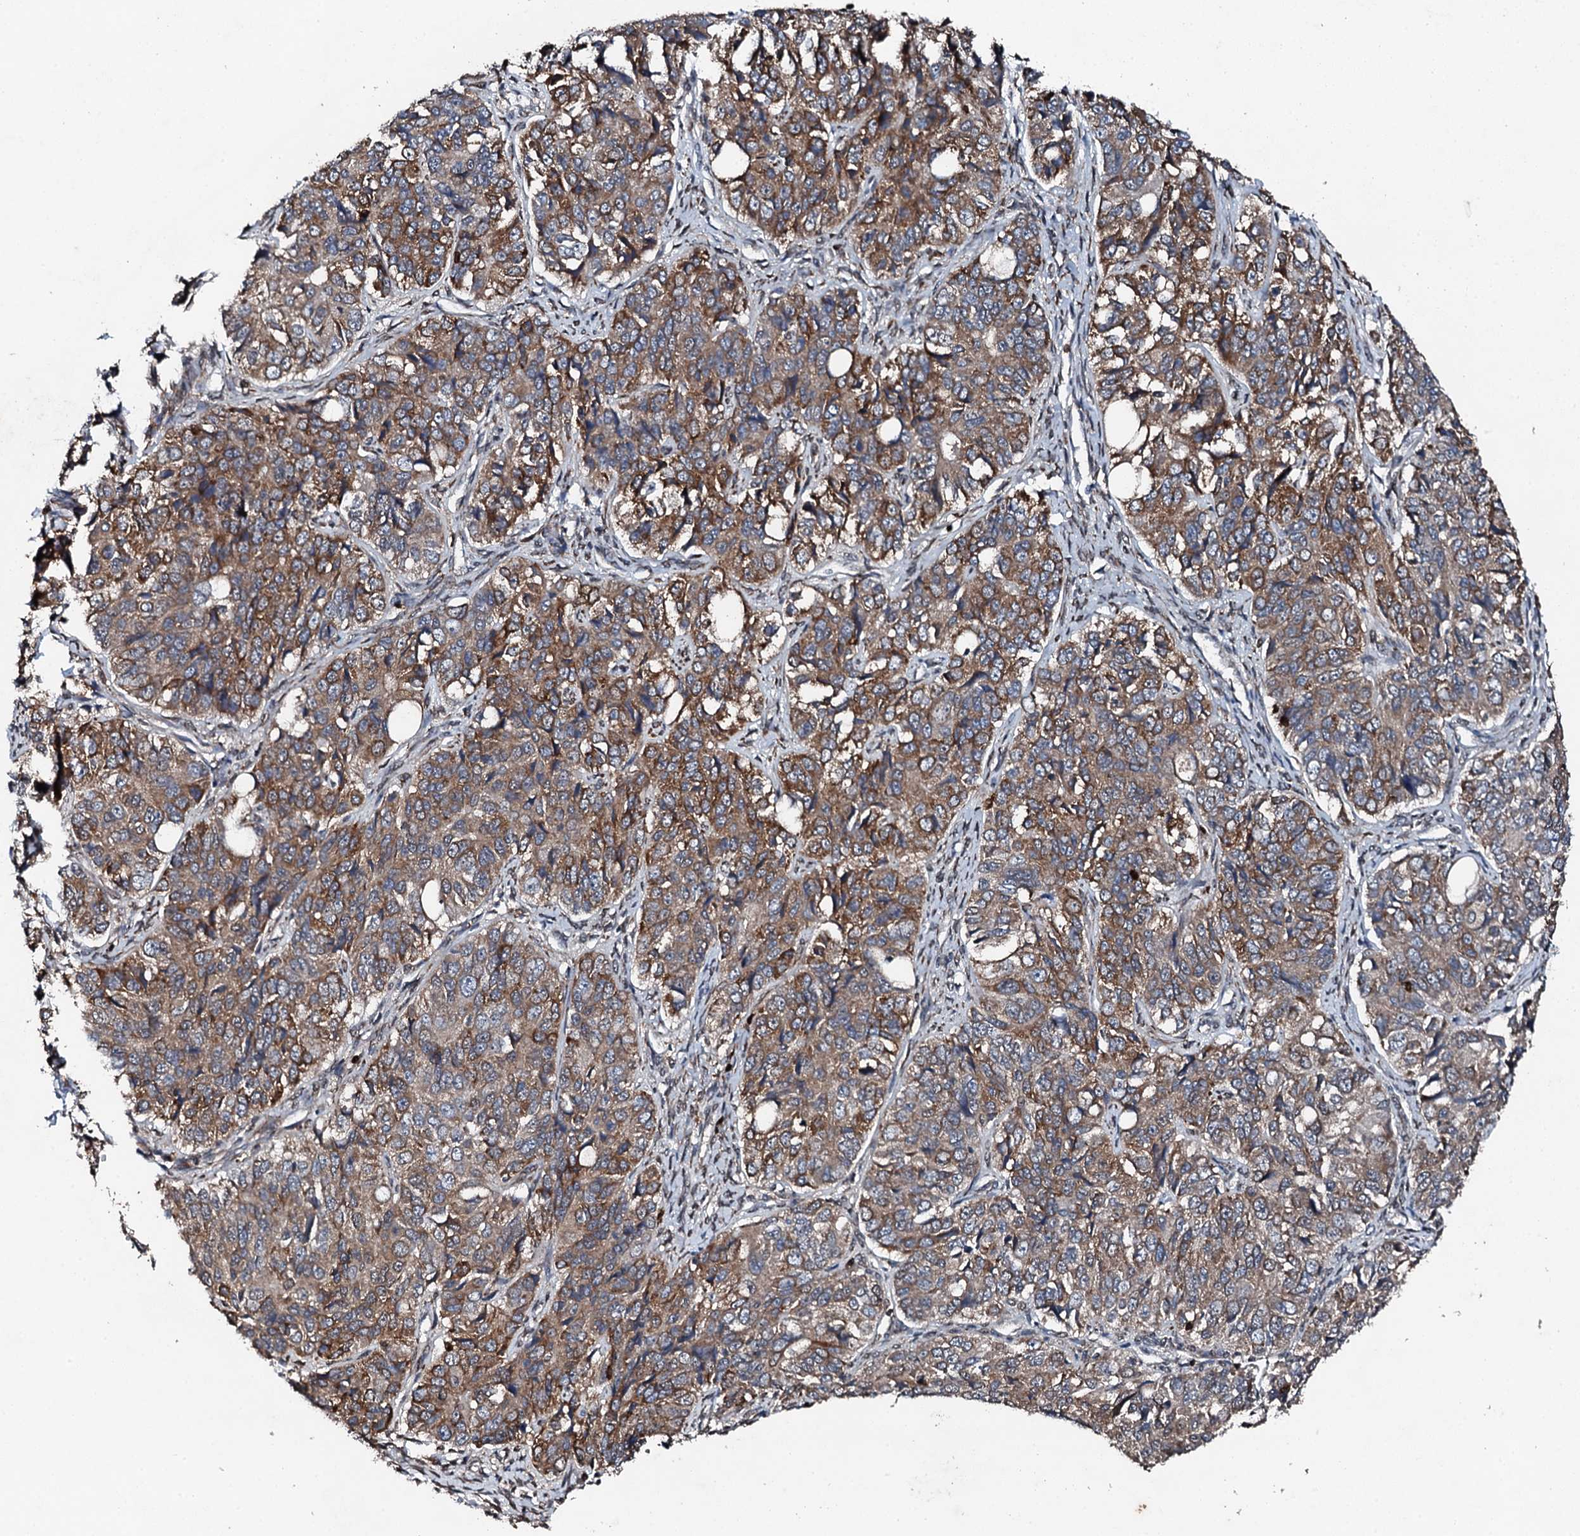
{"staining": {"intensity": "strong", "quantity": "25%-75%", "location": "cytoplasmic/membranous"}, "tissue": "ovarian cancer", "cell_type": "Tumor cells", "image_type": "cancer", "snomed": [{"axis": "morphology", "description": "Carcinoma, endometroid"}, {"axis": "topography", "description": "Ovary"}], "caption": "Approximately 25%-75% of tumor cells in ovarian cancer (endometroid carcinoma) reveal strong cytoplasmic/membranous protein expression as visualized by brown immunohistochemical staining.", "gene": "EDC4", "patient": {"sex": "female", "age": 51}}